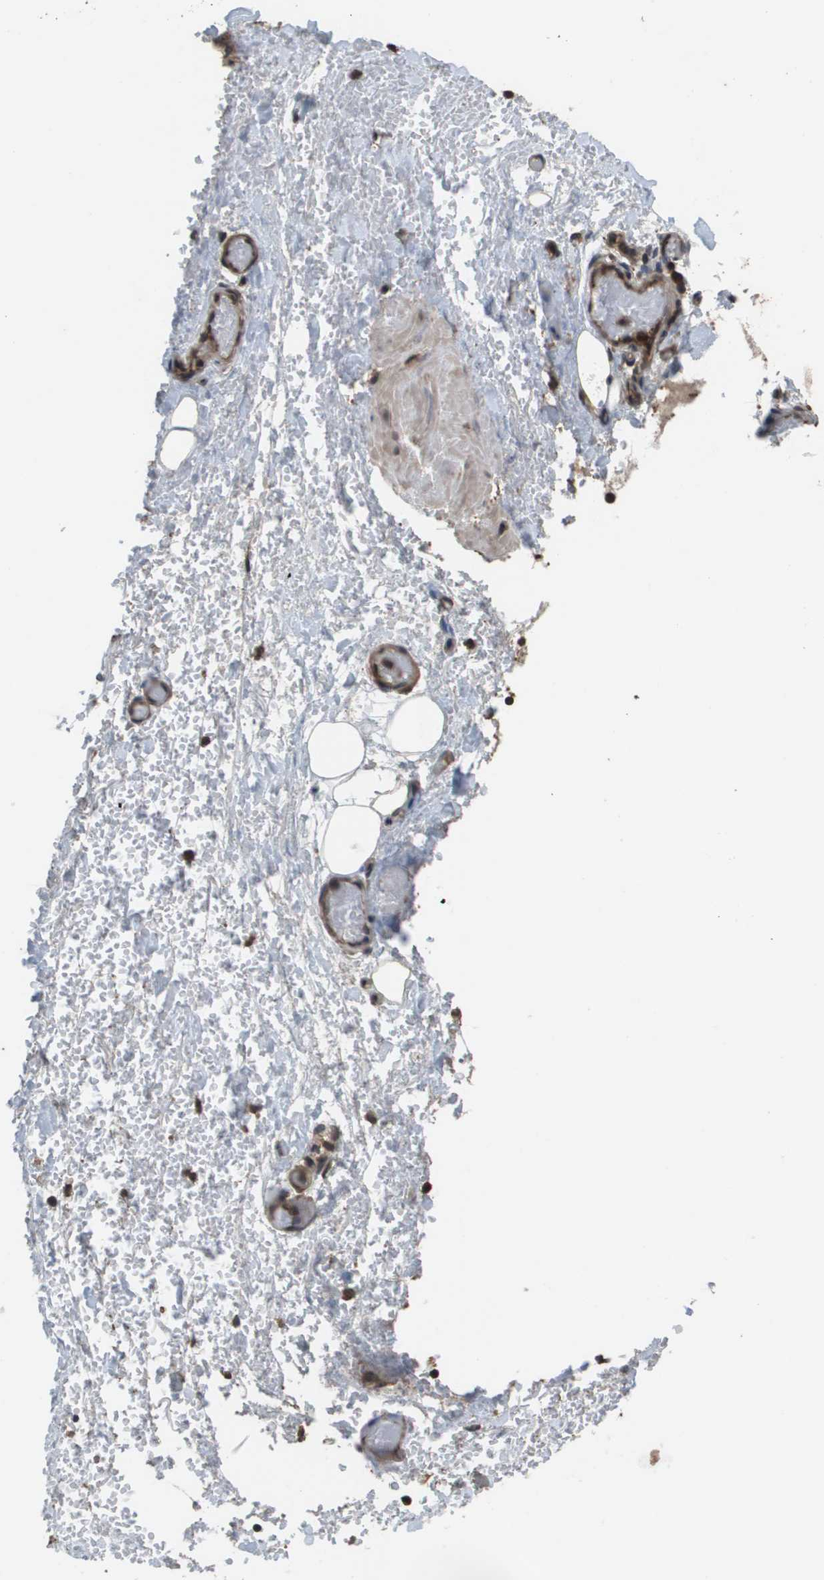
{"staining": {"intensity": "moderate", "quantity": ">75%", "location": "cytoplasmic/membranous,nuclear"}, "tissue": "soft tissue", "cell_type": "Fibroblasts", "image_type": "normal", "snomed": [{"axis": "morphology", "description": "Normal tissue, NOS"}, {"axis": "morphology", "description": "Adenocarcinoma, NOS"}, {"axis": "topography", "description": "Esophagus"}], "caption": "A high-resolution histopathology image shows immunohistochemistry (IHC) staining of unremarkable soft tissue, which exhibits moderate cytoplasmic/membranous,nuclear expression in approximately >75% of fibroblasts.", "gene": "AXIN2", "patient": {"sex": "male", "age": 62}}